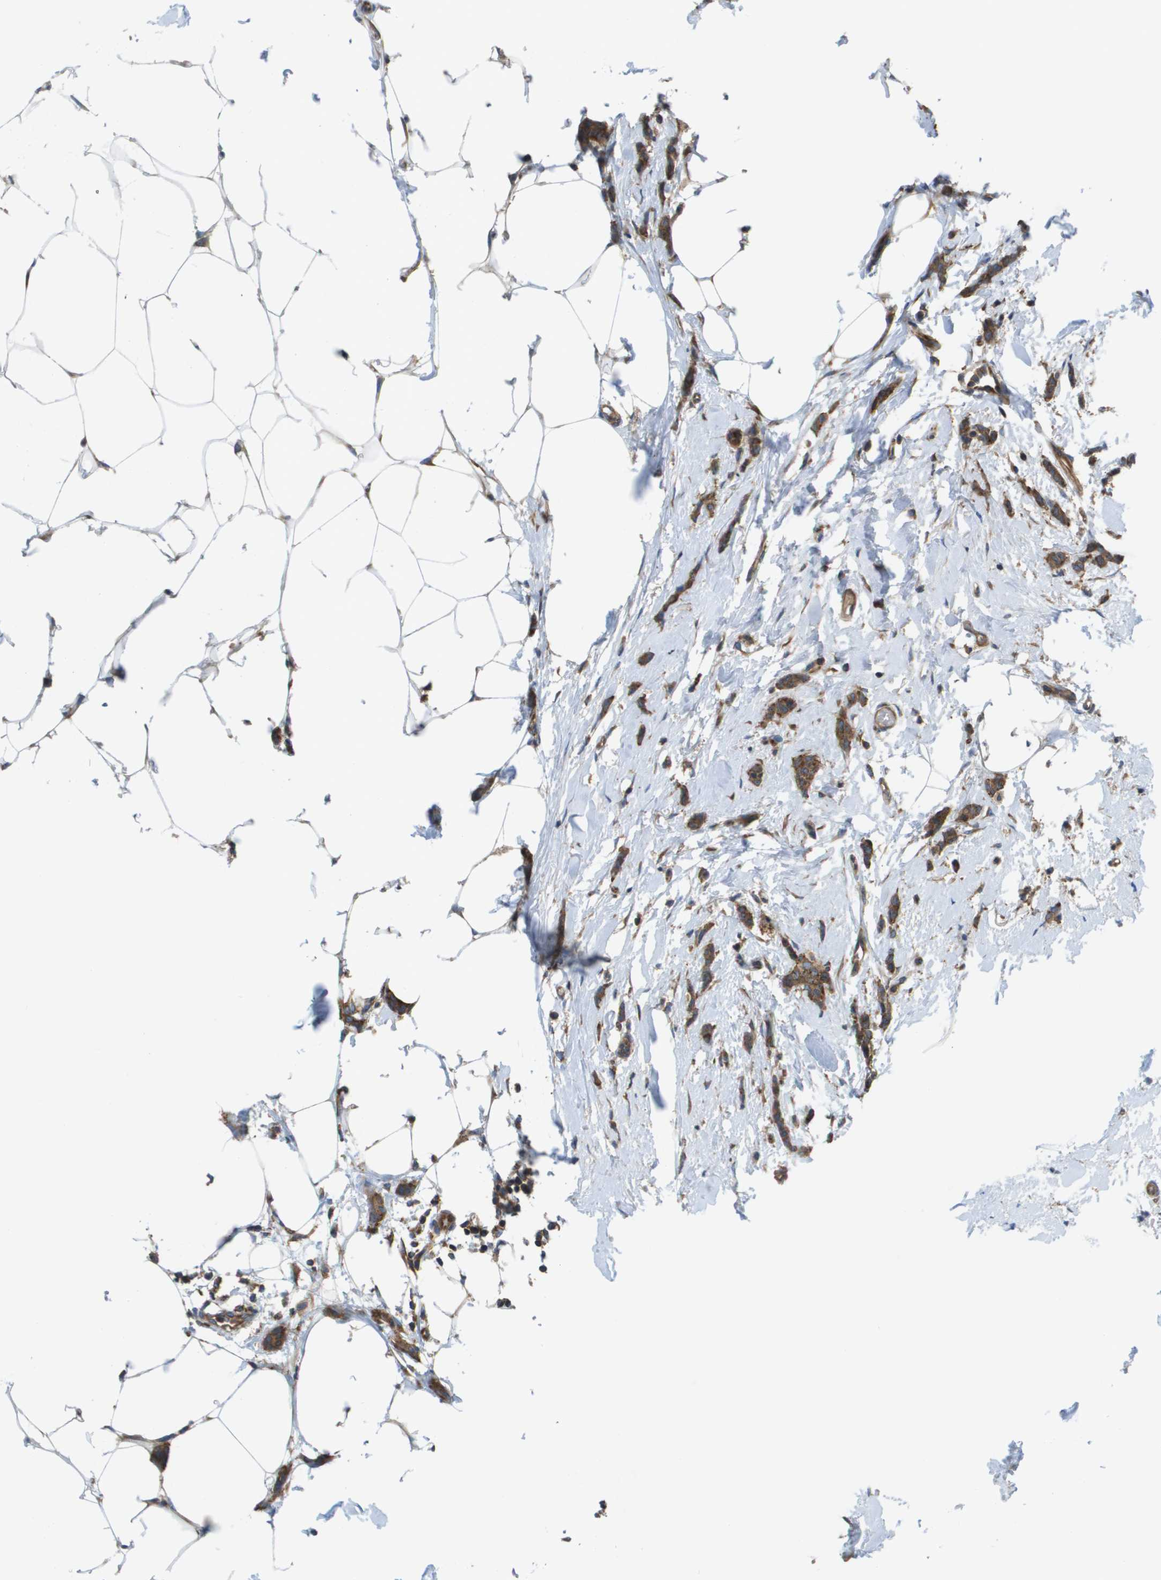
{"staining": {"intensity": "moderate", "quantity": ">75%", "location": "cytoplasmic/membranous"}, "tissue": "breast cancer", "cell_type": "Tumor cells", "image_type": "cancer", "snomed": [{"axis": "morphology", "description": "Lobular carcinoma"}, {"axis": "topography", "description": "Skin"}, {"axis": "topography", "description": "Breast"}], "caption": "A micrograph of lobular carcinoma (breast) stained for a protein displays moderate cytoplasmic/membranous brown staining in tumor cells.", "gene": "EIF4G2", "patient": {"sex": "female", "age": 46}}